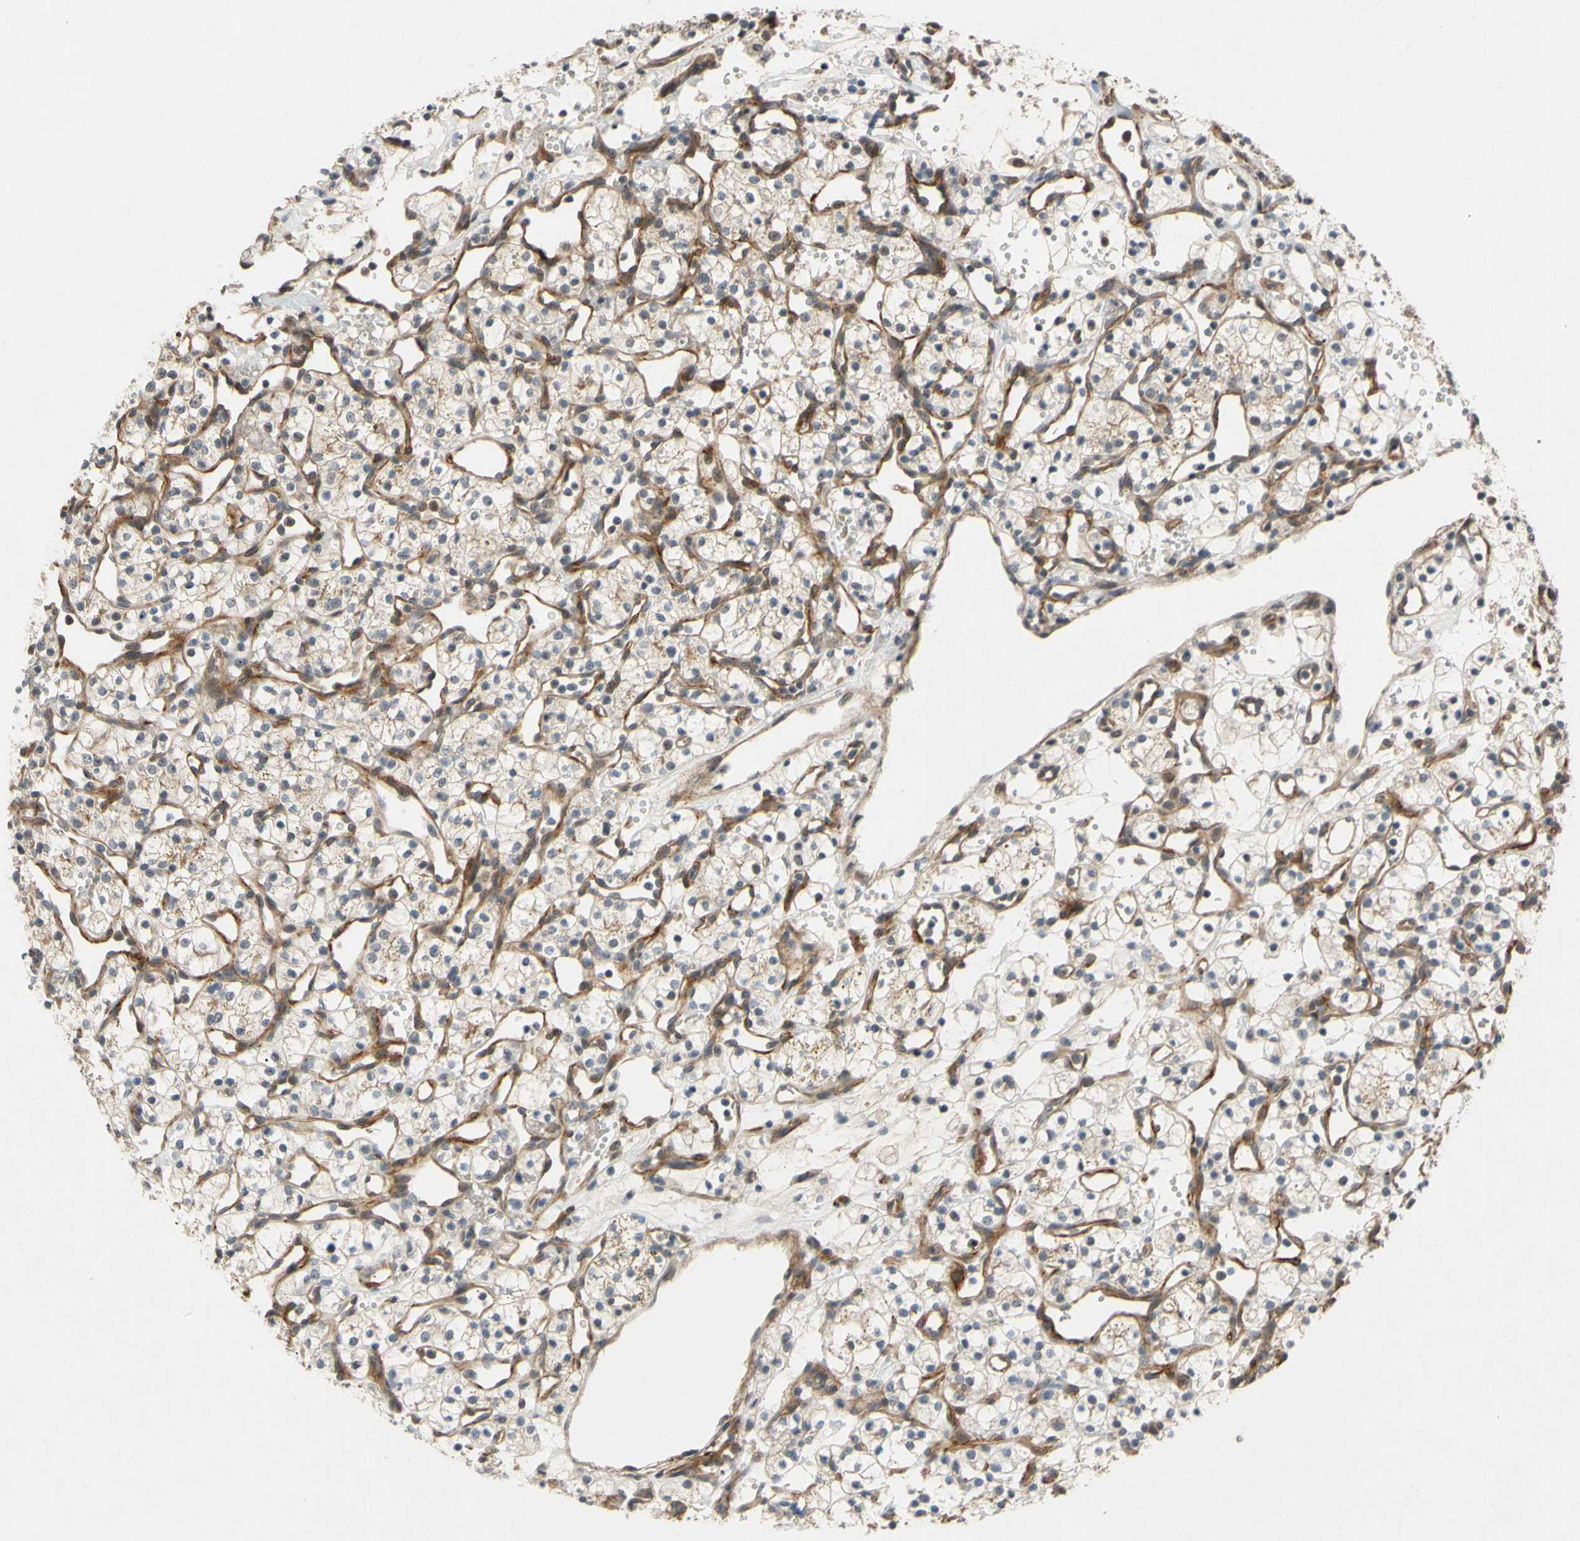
{"staining": {"intensity": "weak", "quantity": "<25%", "location": "cytoplasmic/membranous"}, "tissue": "renal cancer", "cell_type": "Tumor cells", "image_type": "cancer", "snomed": [{"axis": "morphology", "description": "Adenocarcinoma, NOS"}, {"axis": "topography", "description": "Kidney"}], "caption": "The histopathology image displays no significant positivity in tumor cells of renal adenocarcinoma. (Brightfield microscopy of DAB IHC at high magnification).", "gene": "ALK", "patient": {"sex": "female", "age": 60}}